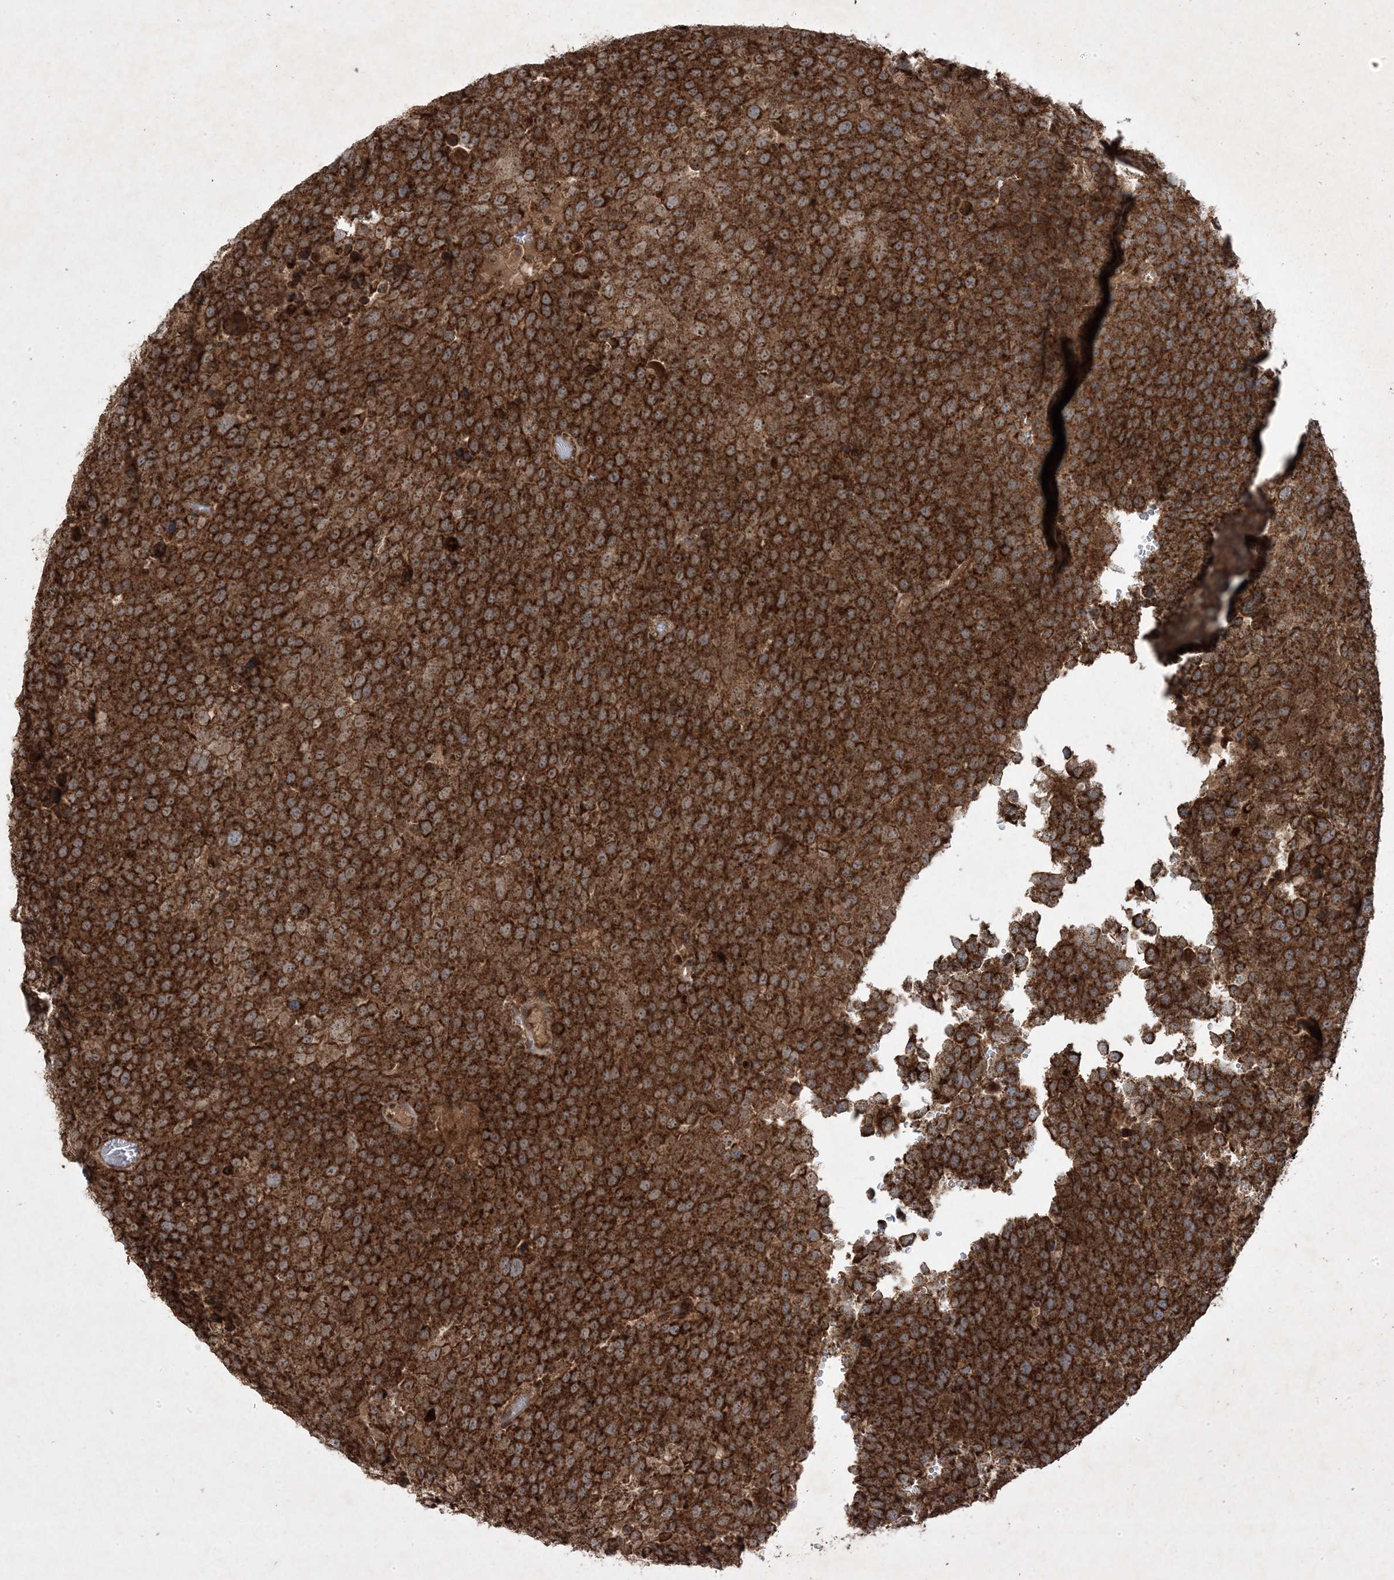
{"staining": {"intensity": "strong", "quantity": ">75%", "location": "cytoplasmic/membranous"}, "tissue": "testis cancer", "cell_type": "Tumor cells", "image_type": "cancer", "snomed": [{"axis": "morphology", "description": "Seminoma, NOS"}, {"axis": "topography", "description": "Testis"}], "caption": "Brown immunohistochemical staining in testis cancer exhibits strong cytoplasmic/membranous expression in about >75% of tumor cells. Nuclei are stained in blue.", "gene": "PLEKHM2", "patient": {"sex": "male", "age": 71}}